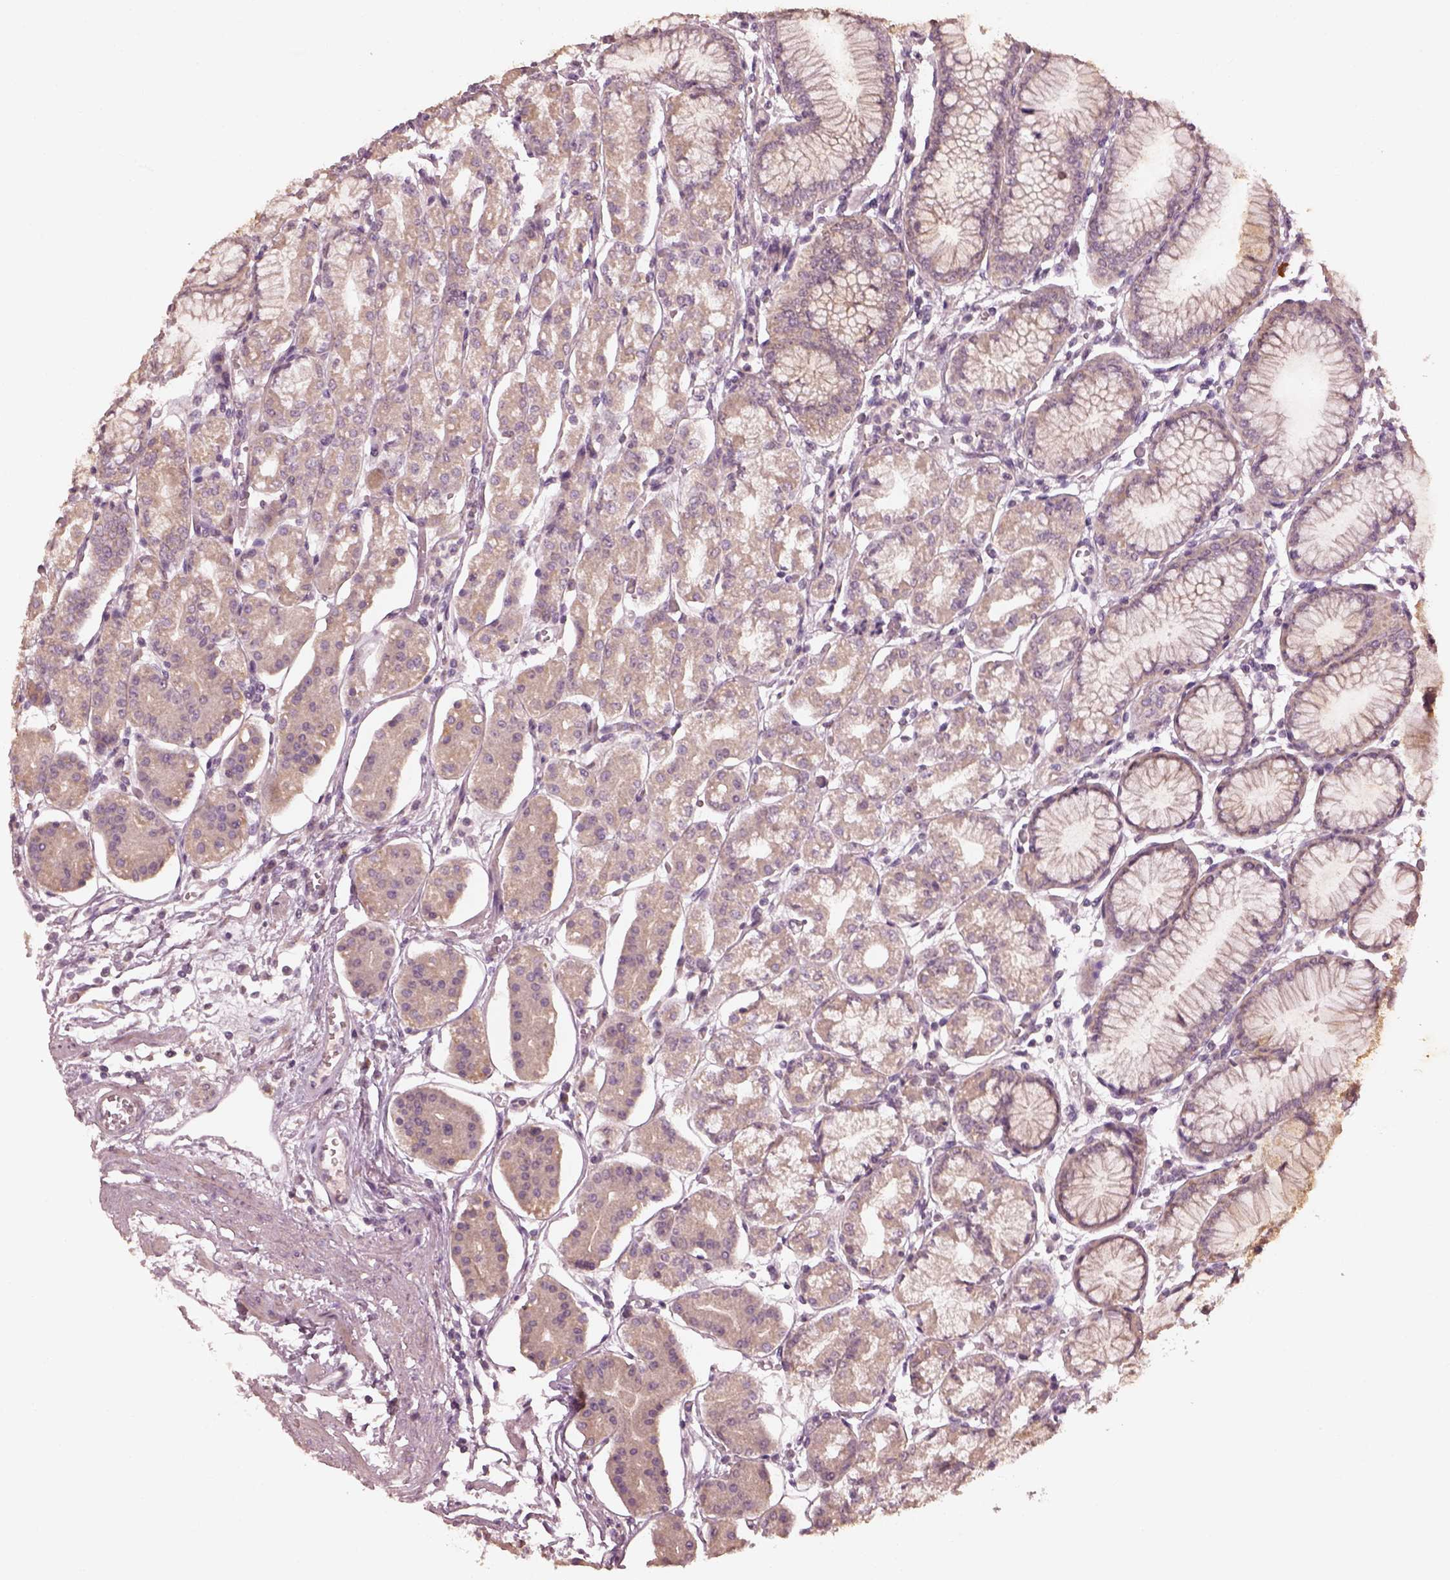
{"staining": {"intensity": "moderate", "quantity": "<25%", "location": "cytoplasmic/membranous"}, "tissue": "stomach", "cell_type": "Glandular cells", "image_type": "normal", "snomed": [{"axis": "morphology", "description": "Normal tissue, NOS"}, {"axis": "topography", "description": "Skeletal muscle"}, {"axis": "topography", "description": "Stomach"}], "caption": "Immunohistochemistry (IHC) of normal human stomach exhibits low levels of moderate cytoplasmic/membranous expression in approximately <25% of glandular cells.", "gene": "SLC25A46", "patient": {"sex": "female", "age": 57}}